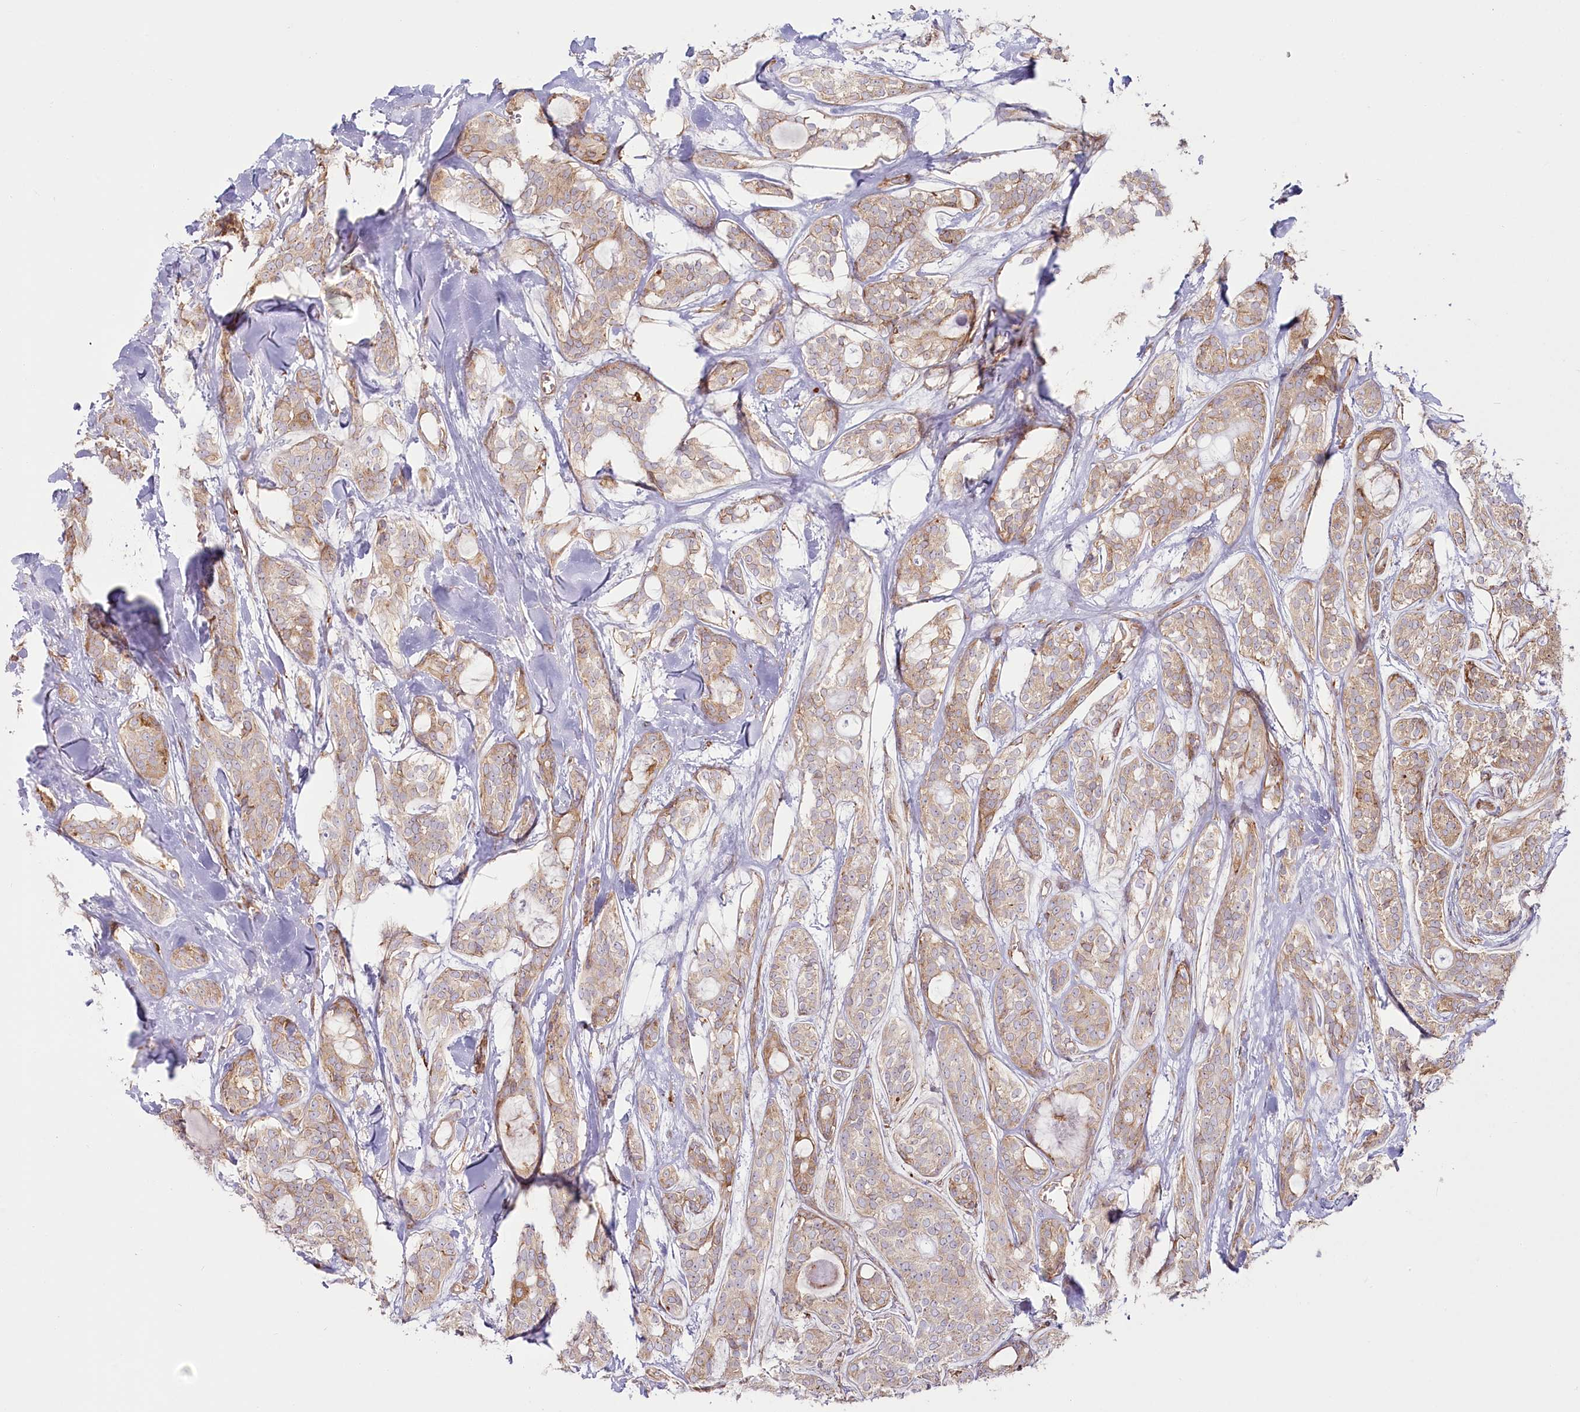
{"staining": {"intensity": "weak", "quantity": ">75%", "location": "cytoplasmic/membranous"}, "tissue": "head and neck cancer", "cell_type": "Tumor cells", "image_type": "cancer", "snomed": [{"axis": "morphology", "description": "Adenocarcinoma, NOS"}, {"axis": "topography", "description": "Head-Neck"}], "caption": "An IHC image of neoplastic tissue is shown. Protein staining in brown shows weak cytoplasmic/membranous positivity in head and neck adenocarcinoma within tumor cells. The staining was performed using DAB, with brown indicating positive protein expression. Nuclei are stained blue with hematoxylin.", "gene": "HARS2", "patient": {"sex": "male", "age": 66}}